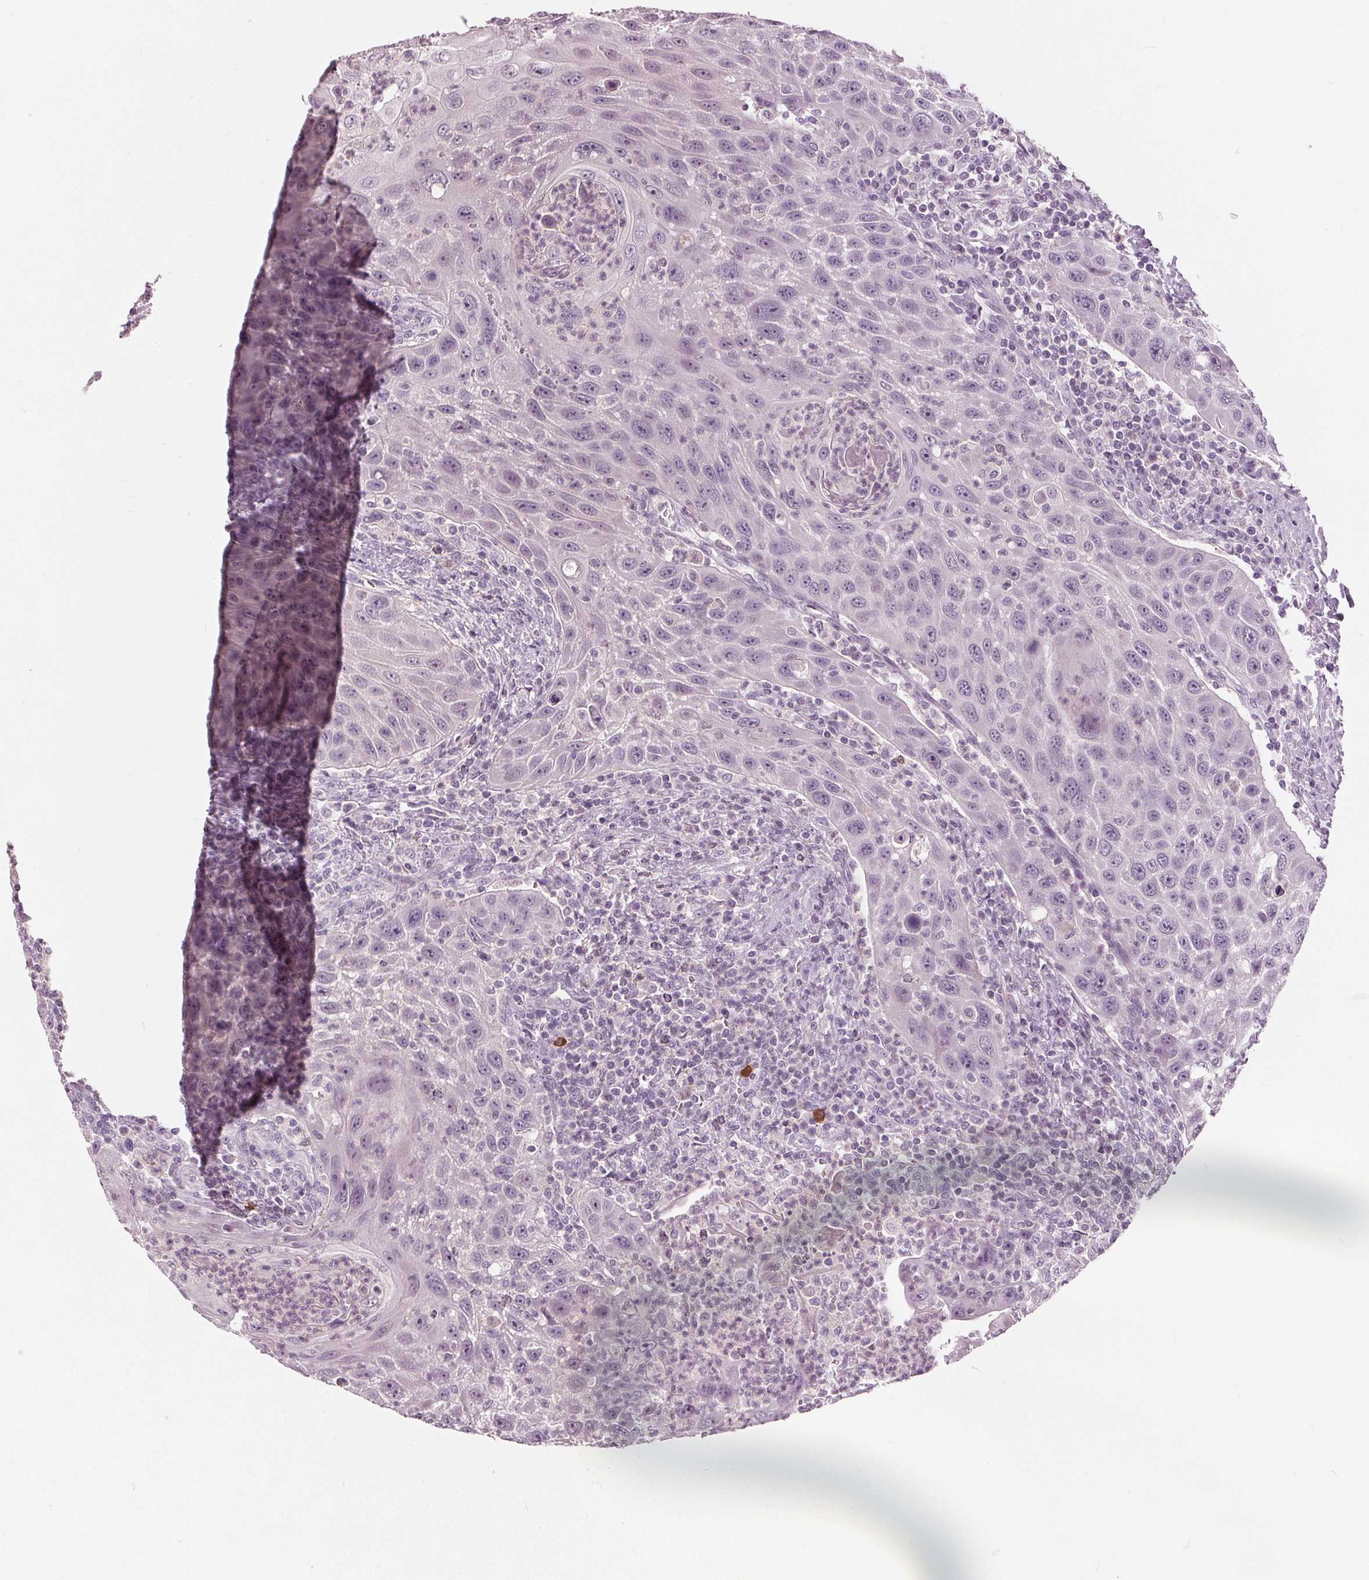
{"staining": {"intensity": "negative", "quantity": "none", "location": "none"}, "tissue": "head and neck cancer", "cell_type": "Tumor cells", "image_type": "cancer", "snomed": [{"axis": "morphology", "description": "Squamous cell carcinoma, NOS"}, {"axis": "topography", "description": "Head-Neck"}], "caption": "This is an immunohistochemistry (IHC) photomicrograph of head and neck squamous cell carcinoma. There is no expression in tumor cells.", "gene": "TKFC", "patient": {"sex": "male", "age": 69}}